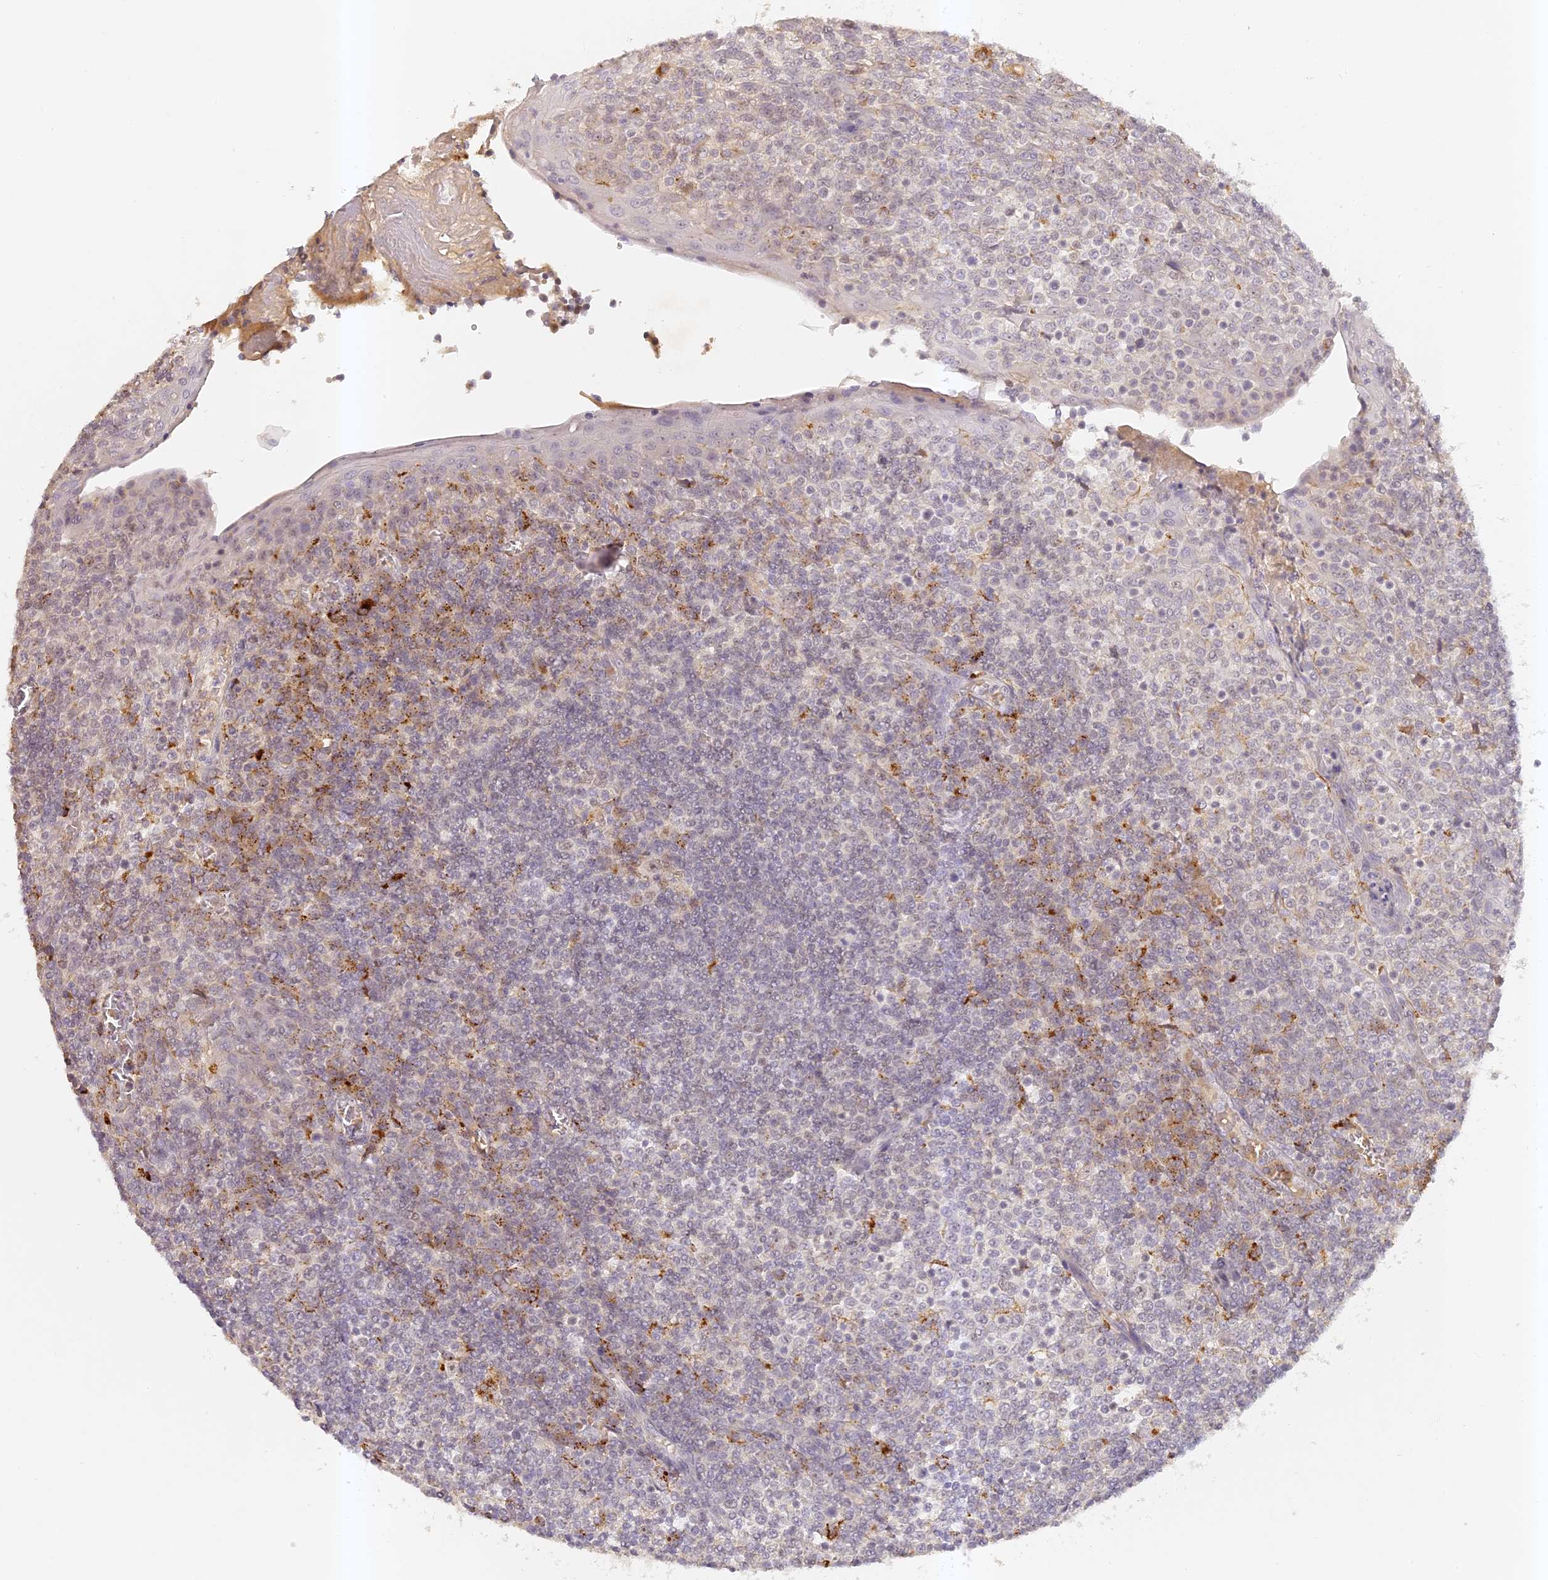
{"staining": {"intensity": "strong", "quantity": ">75%", "location": "nuclear"}, "tissue": "tonsil", "cell_type": "Germinal center cells", "image_type": "normal", "snomed": [{"axis": "morphology", "description": "Normal tissue, NOS"}, {"axis": "topography", "description": "Tonsil"}], "caption": "Tonsil stained with DAB (3,3'-diaminobenzidine) IHC exhibits high levels of strong nuclear expression in about >75% of germinal center cells.", "gene": "ELL3", "patient": {"sex": "female", "age": 19}}